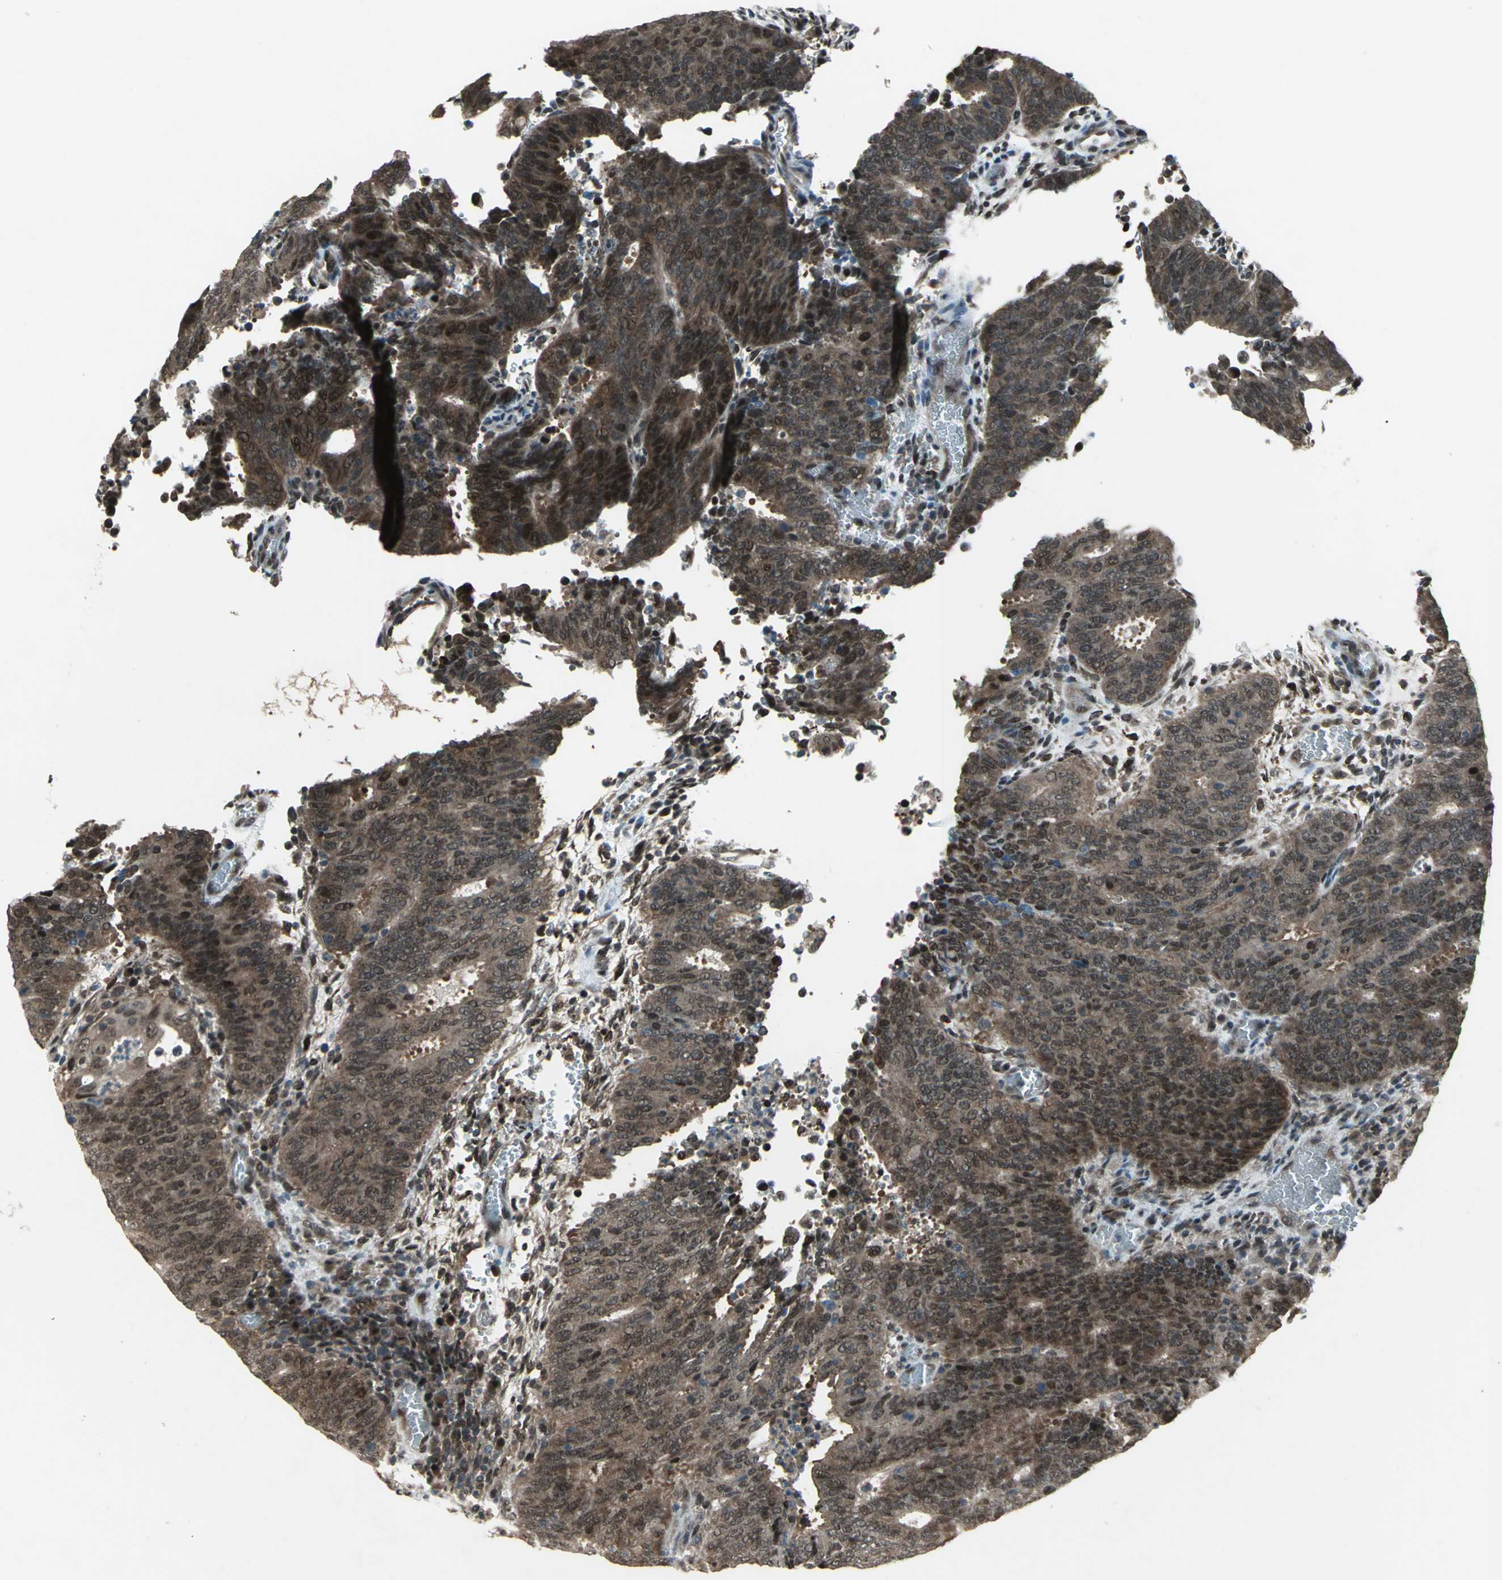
{"staining": {"intensity": "moderate", "quantity": ">75%", "location": "cytoplasmic/membranous,nuclear"}, "tissue": "cervical cancer", "cell_type": "Tumor cells", "image_type": "cancer", "snomed": [{"axis": "morphology", "description": "Adenocarcinoma, NOS"}, {"axis": "topography", "description": "Cervix"}], "caption": "Protein expression analysis of adenocarcinoma (cervical) reveals moderate cytoplasmic/membranous and nuclear expression in approximately >75% of tumor cells.", "gene": "COPS5", "patient": {"sex": "female", "age": 44}}